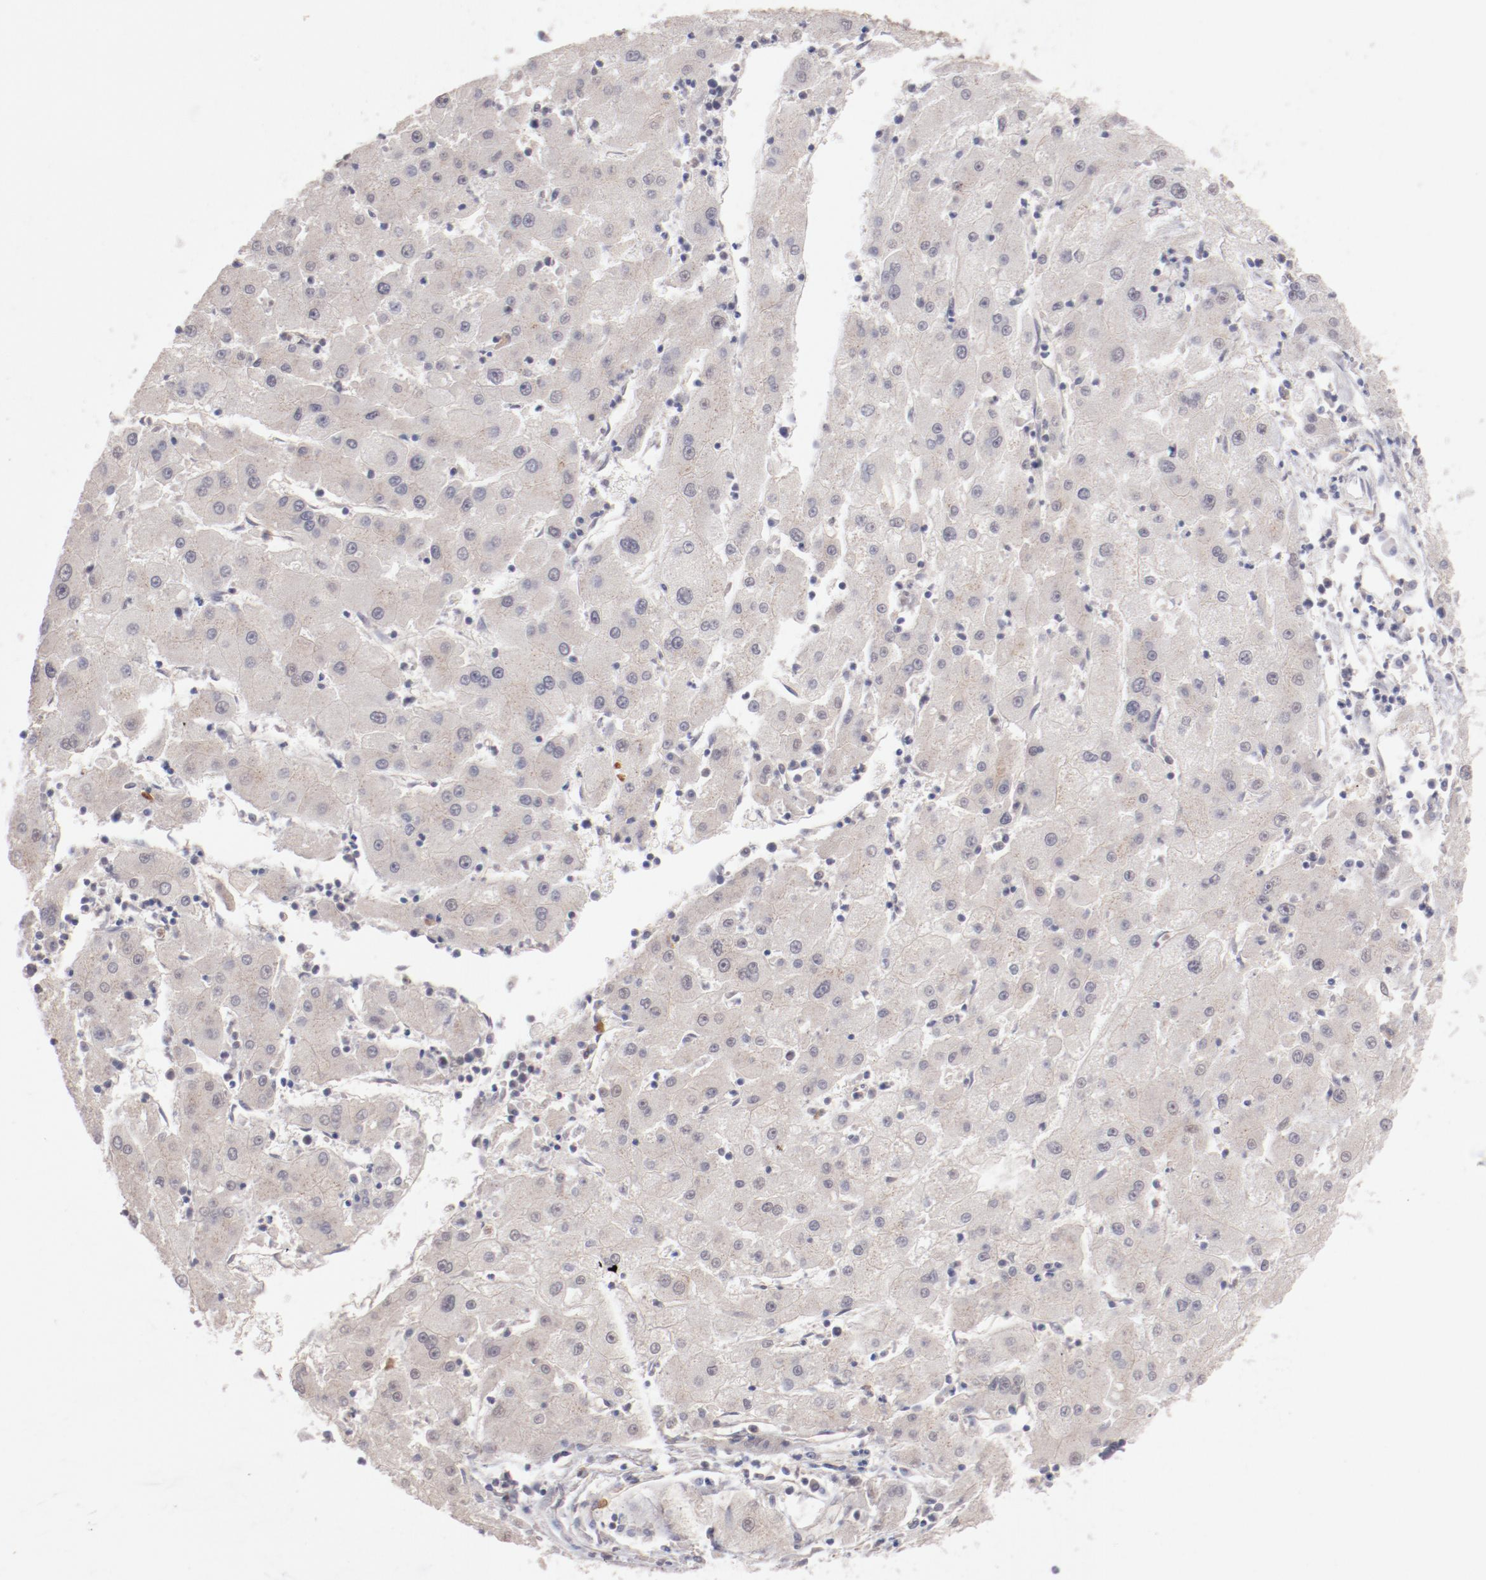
{"staining": {"intensity": "weak", "quantity": ">75%", "location": "cytoplasmic/membranous"}, "tissue": "liver cancer", "cell_type": "Tumor cells", "image_type": "cancer", "snomed": [{"axis": "morphology", "description": "Carcinoma, Hepatocellular, NOS"}, {"axis": "topography", "description": "Liver"}], "caption": "A low amount of weak cytoplasmic/membranous expression is appreciated in about >75% of tumor cells in hepatocellular carcinoma (liver) tissue. The staining was performed using DAB (3,3'-diaminobenzidine) to visualize the protein expression in brown, while the nuclei were stained in blue with hematoxylin (Magnification: 20x).", "gene": "NFE2", "patient": {"sex": "male", "age": 72}}